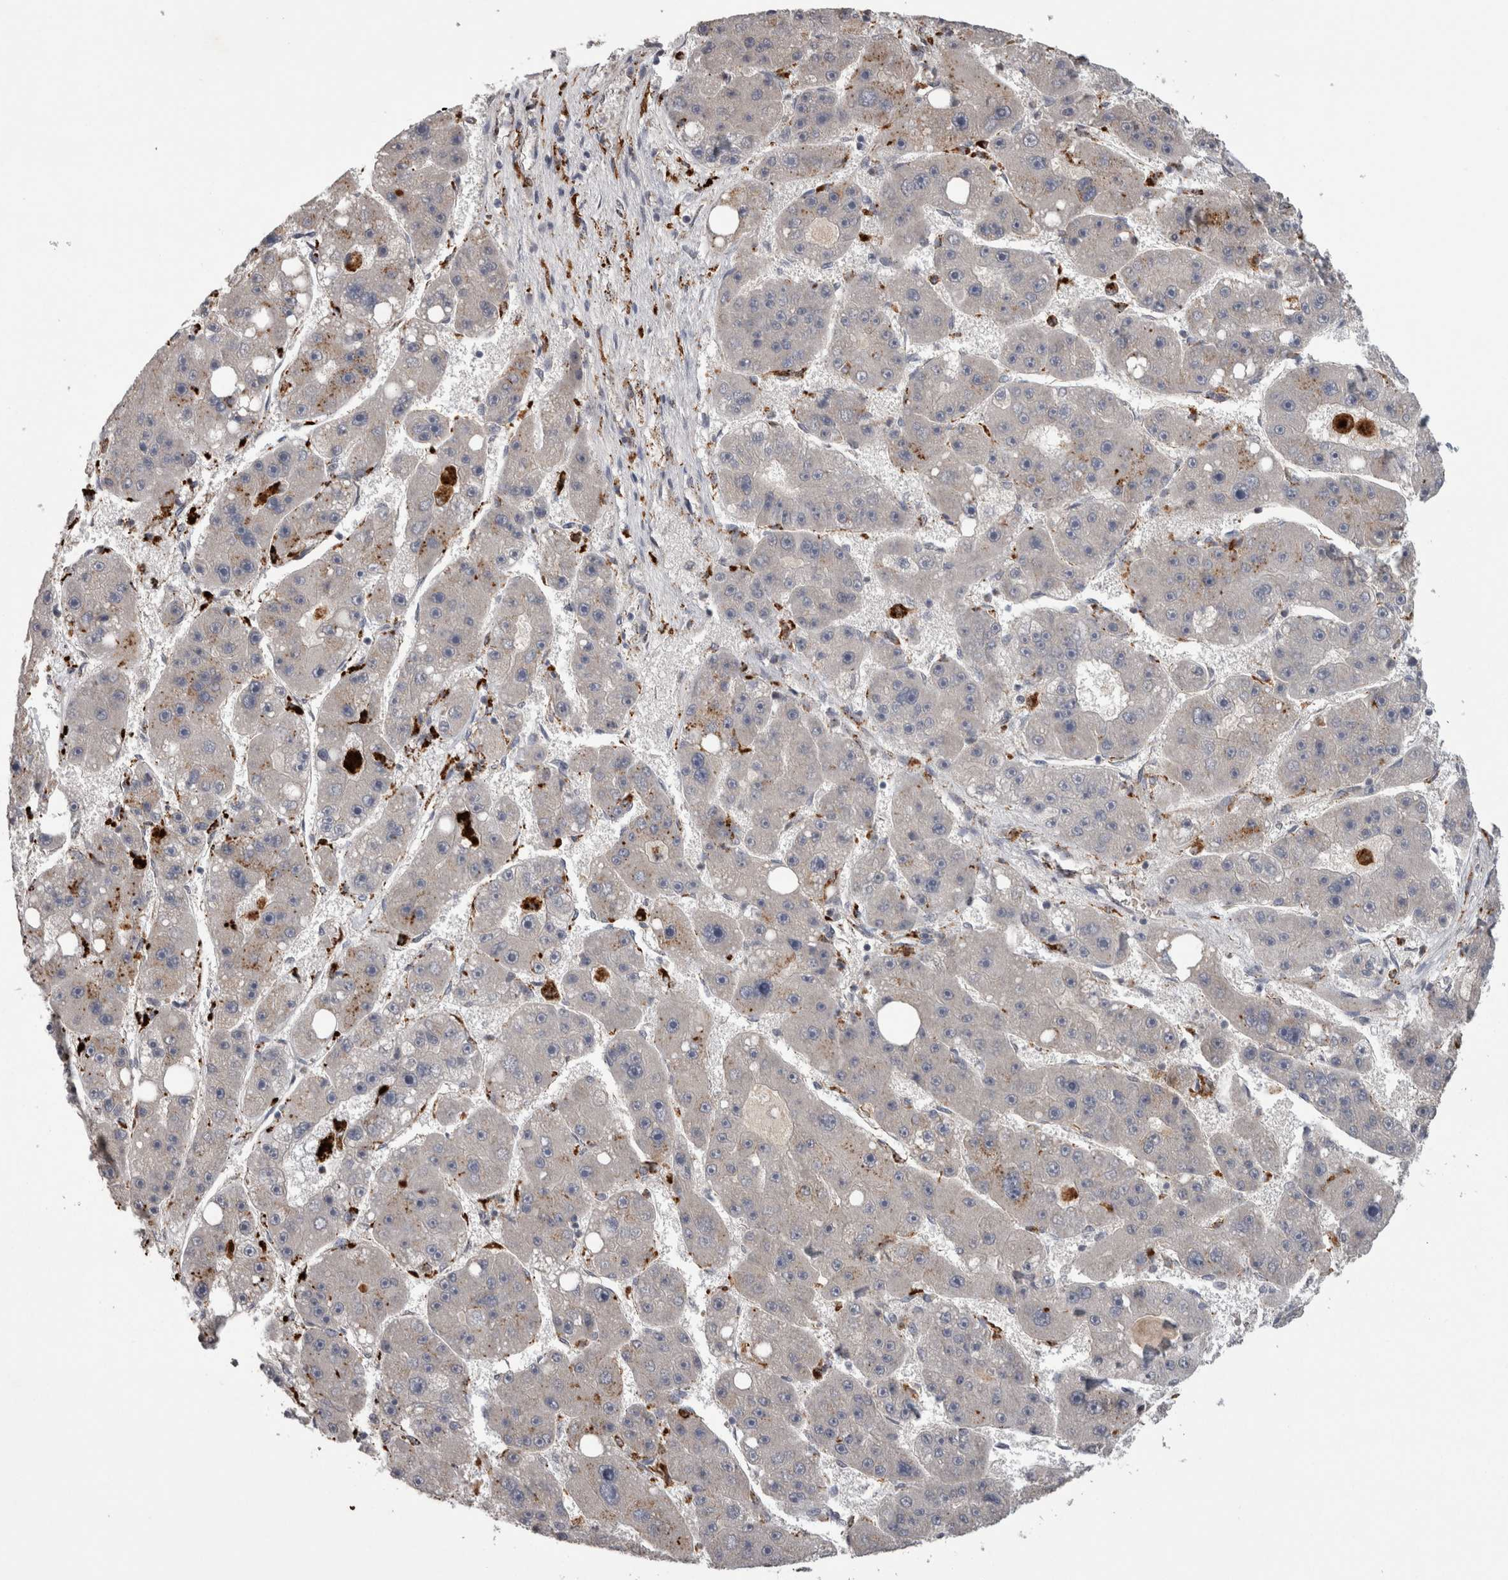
{"staining": {"intensity": "negative", "quantity": "none", "location": "none"}, "tissue": "liver cancer", "cell_type": "Tumor cells", "image_type": "cancer", "snomed": [{"axis": "morphology", "description": "Carcinoma, Hepatocellular, NOS"}, {"axis": "topography", "description": "Liver"}], "caption": "A micrograph of human liver hepatocellular carcinoma is negative for staining in tumor cells.", "gene": "CTSZ", "patient": {"sex": "female", "age": 61}}